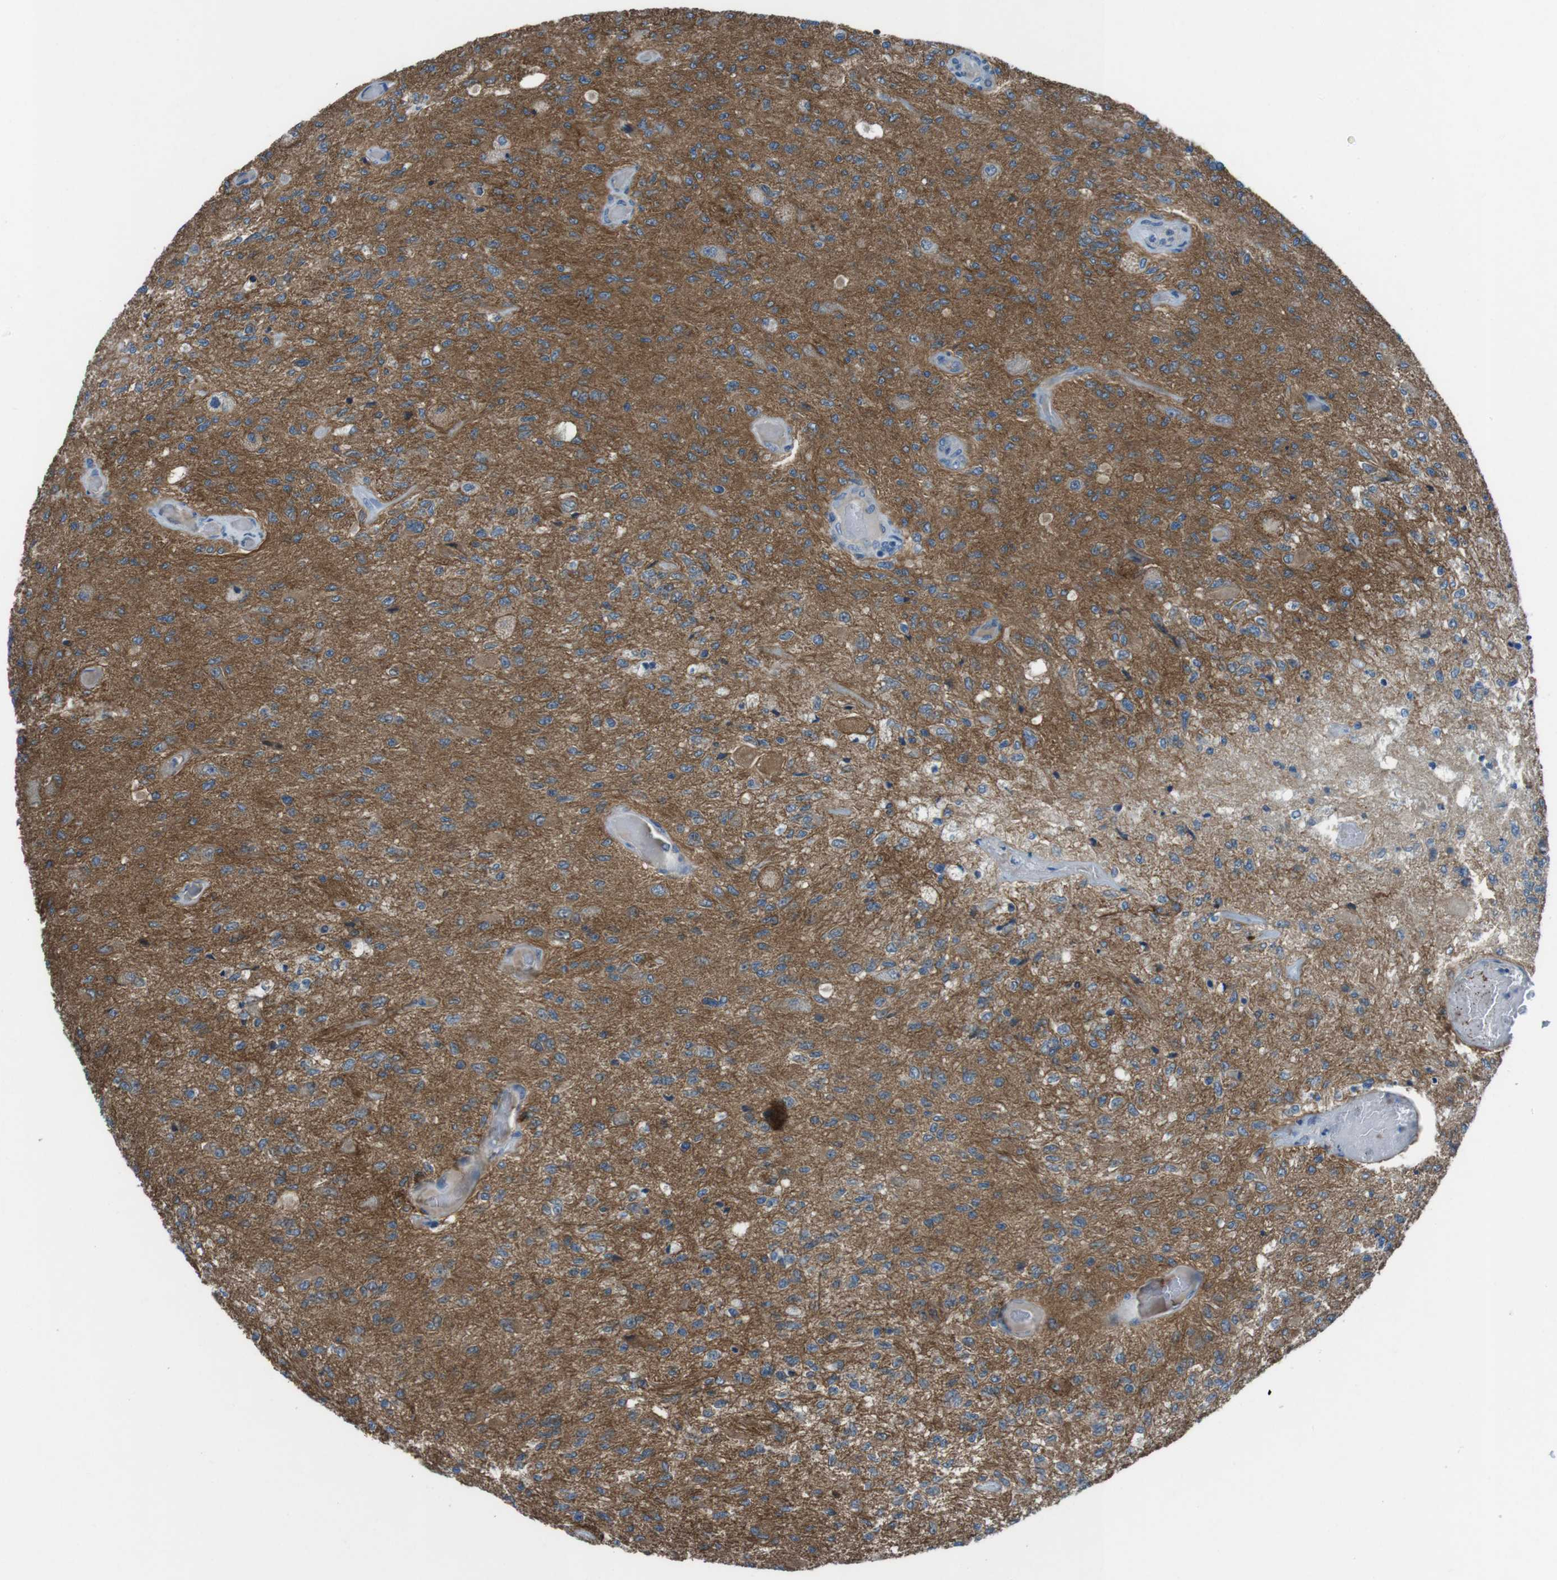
{"staining": {"intensity": "moderate", "quantity": ">75%", "location": "cytoplasmic/membranous"}, "tissue": "glioma", "cell_type": "Tumor cells", "image_type": "cancer", "snomed": [{"axis": "morphology", "description": "Normal tissue, NOS"}, {"axis": "morphology", "description": "Glioma, malignant, High grade"}, {"axis": "topography", "description": "Cerebral cortex"}], "caption": "An immunohistochemistry (IHC) histopathology image of neoplastic tissue is shown. Protein staining in brown highlights moderate cytoplasmic/membranous positivity in glioma within tumor cells.", "gene": "ANK2", "patient": {"sex": "male", "age": 77}}